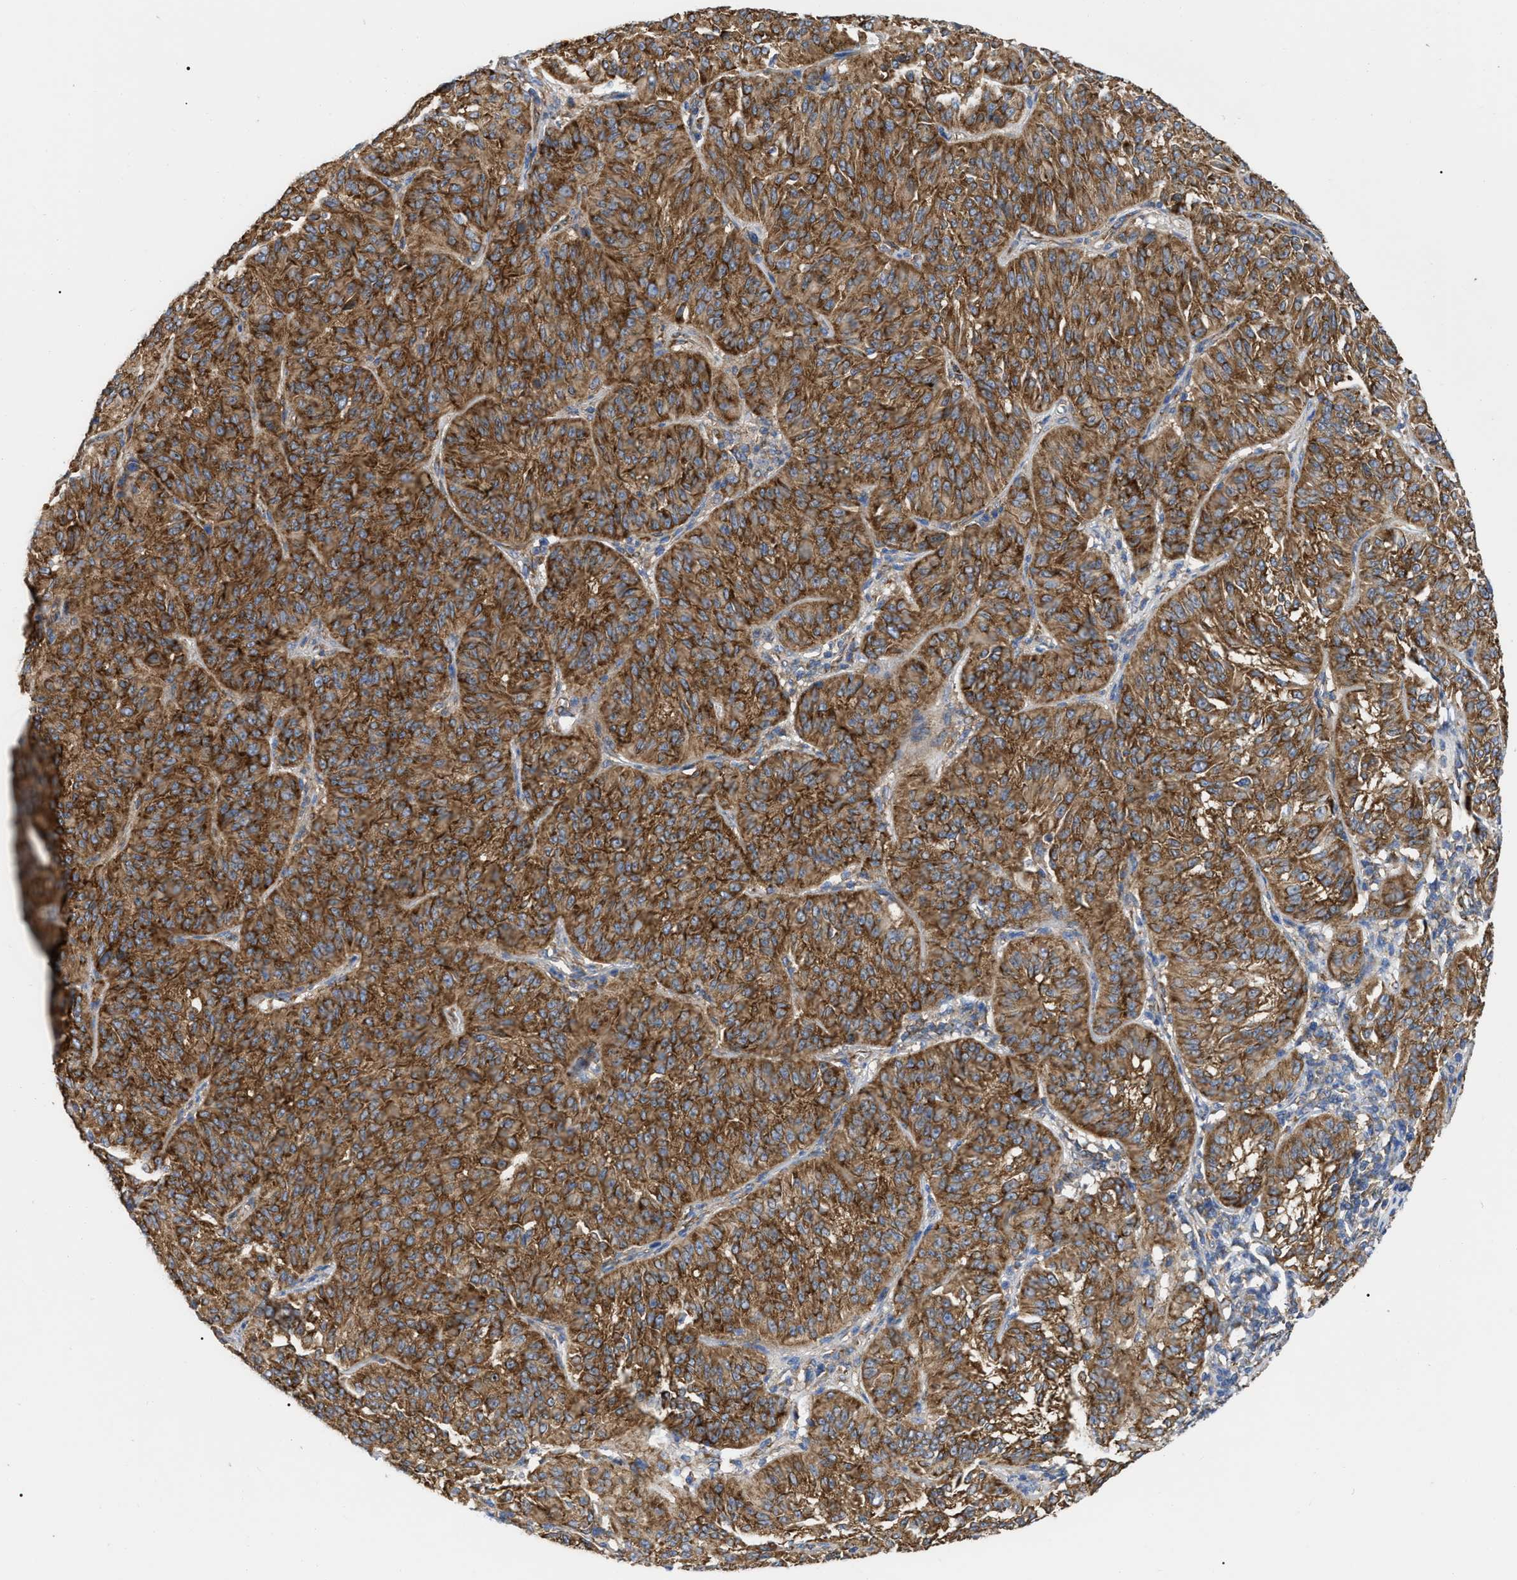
{"staining": {"intensity": "strong", "quantity": ">75%", "location": "cytoplasmic/membranous"}, "tissue": "melanoma", "cell_type": "Tumor cells", "image_type": "cancer", "snomed": [{"axis": "morphology", "description": "Malignant melanoma, NOS"}, {"axis": "topography", "description": "Skin"}], "caption": "Immunohistochemical staining of melanoma shows high levels of strong cytoplasmic/membranous protein staining in approximately >75% of tumor cells.", "gene": "FAM120A", "patient": {"sex": "female", "age": 72}}